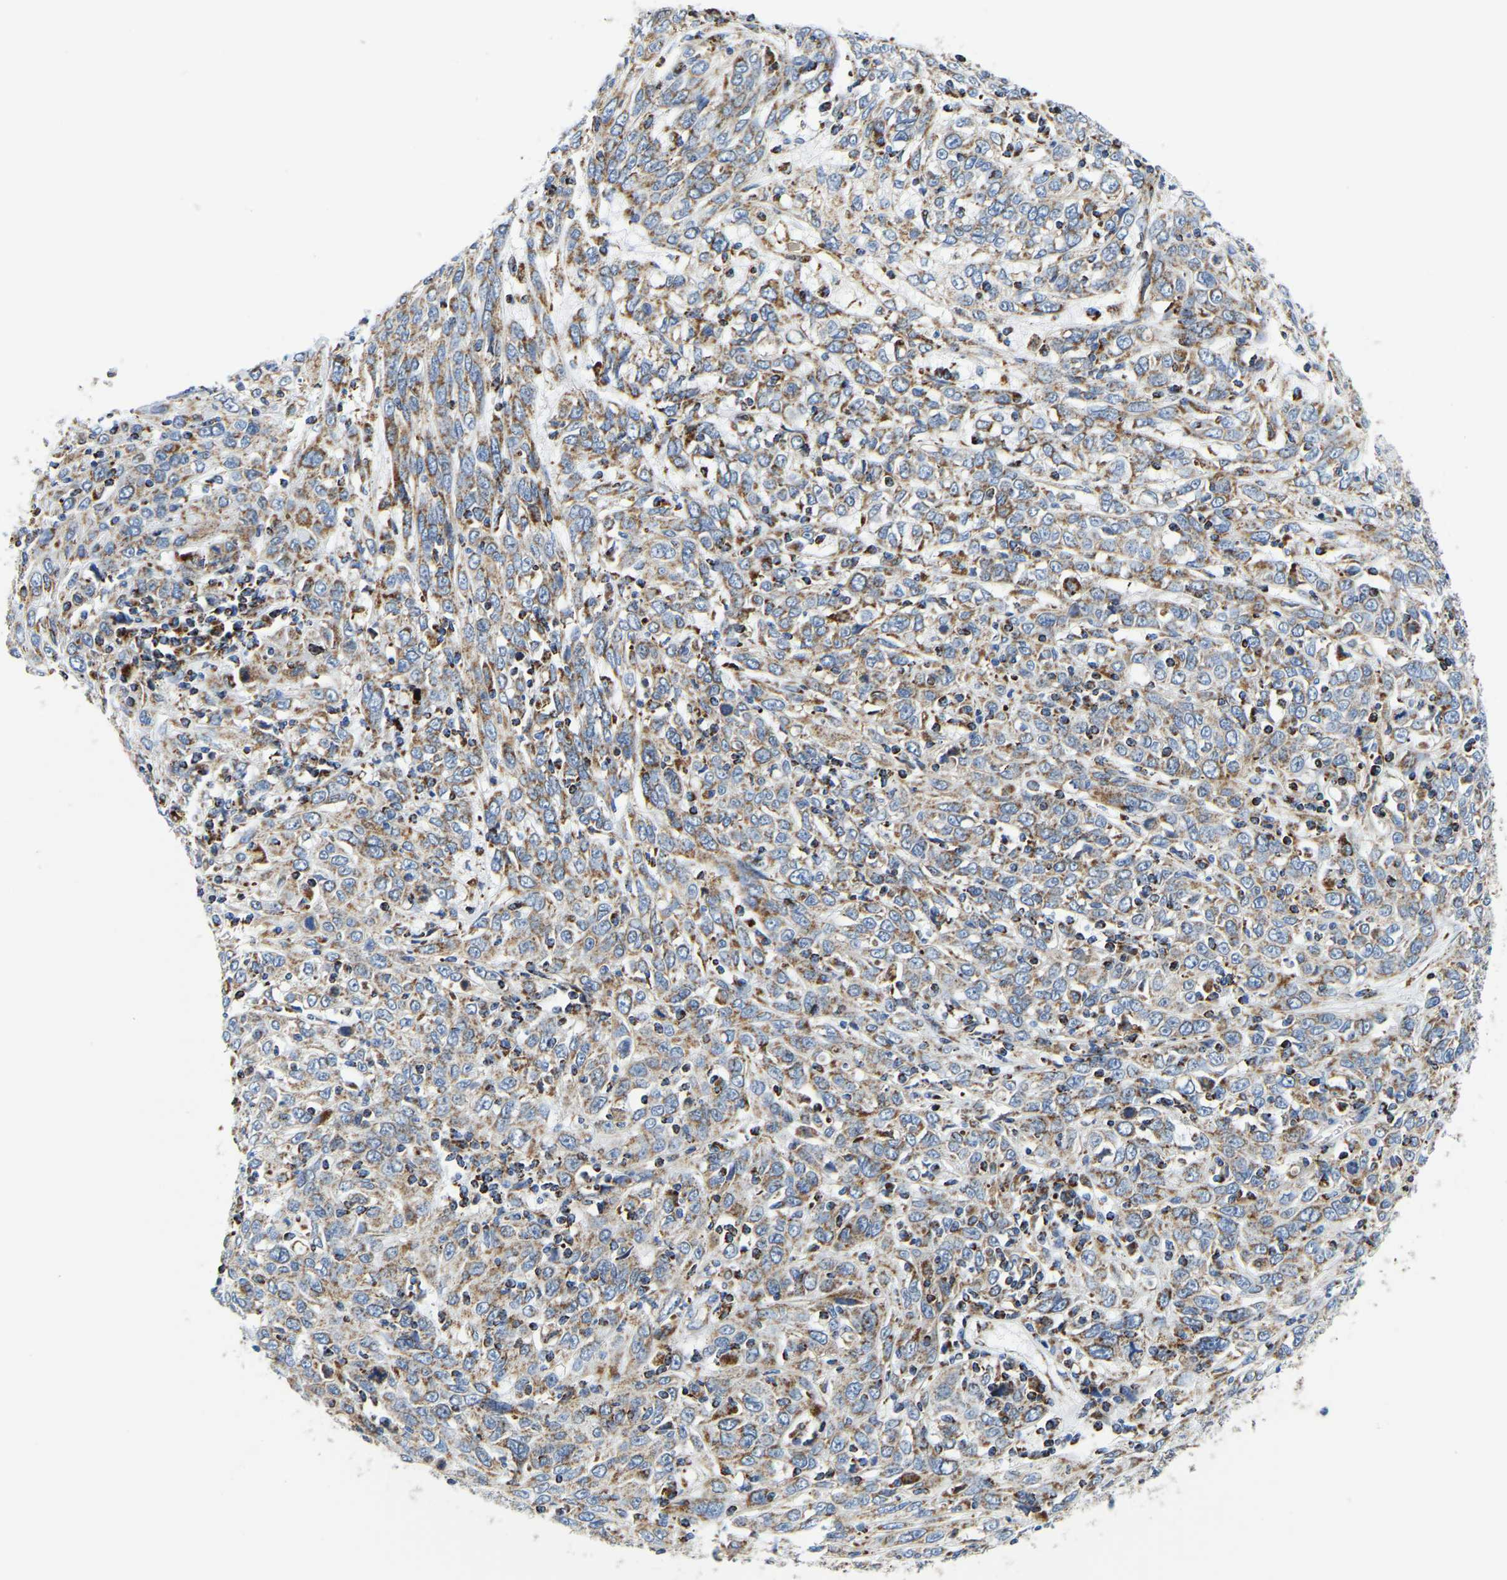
{"staining": {"intensity": "strong", "quantity": ">75%", "location": "cytoplasmic/membranous"}, "tissue": "cervical cancer", "cell_type": "Tumor cells", "image_type": "cancer", "snomed": [{"axis": "morphology", "description": "Squamous cell carcinoma, NOS"}, {"axis": "topography", "description": "Cervix"}], "caption": "IHC micrograph of cervical cancer (squamous cell carcinoma) stained for a protein (brown), which displays high levels of strong cytoplasmic/membranous expression in approximately >75% of tumor cells.", "gene": "SFXN1", "patient": {"sex": "female", "age": 46}}